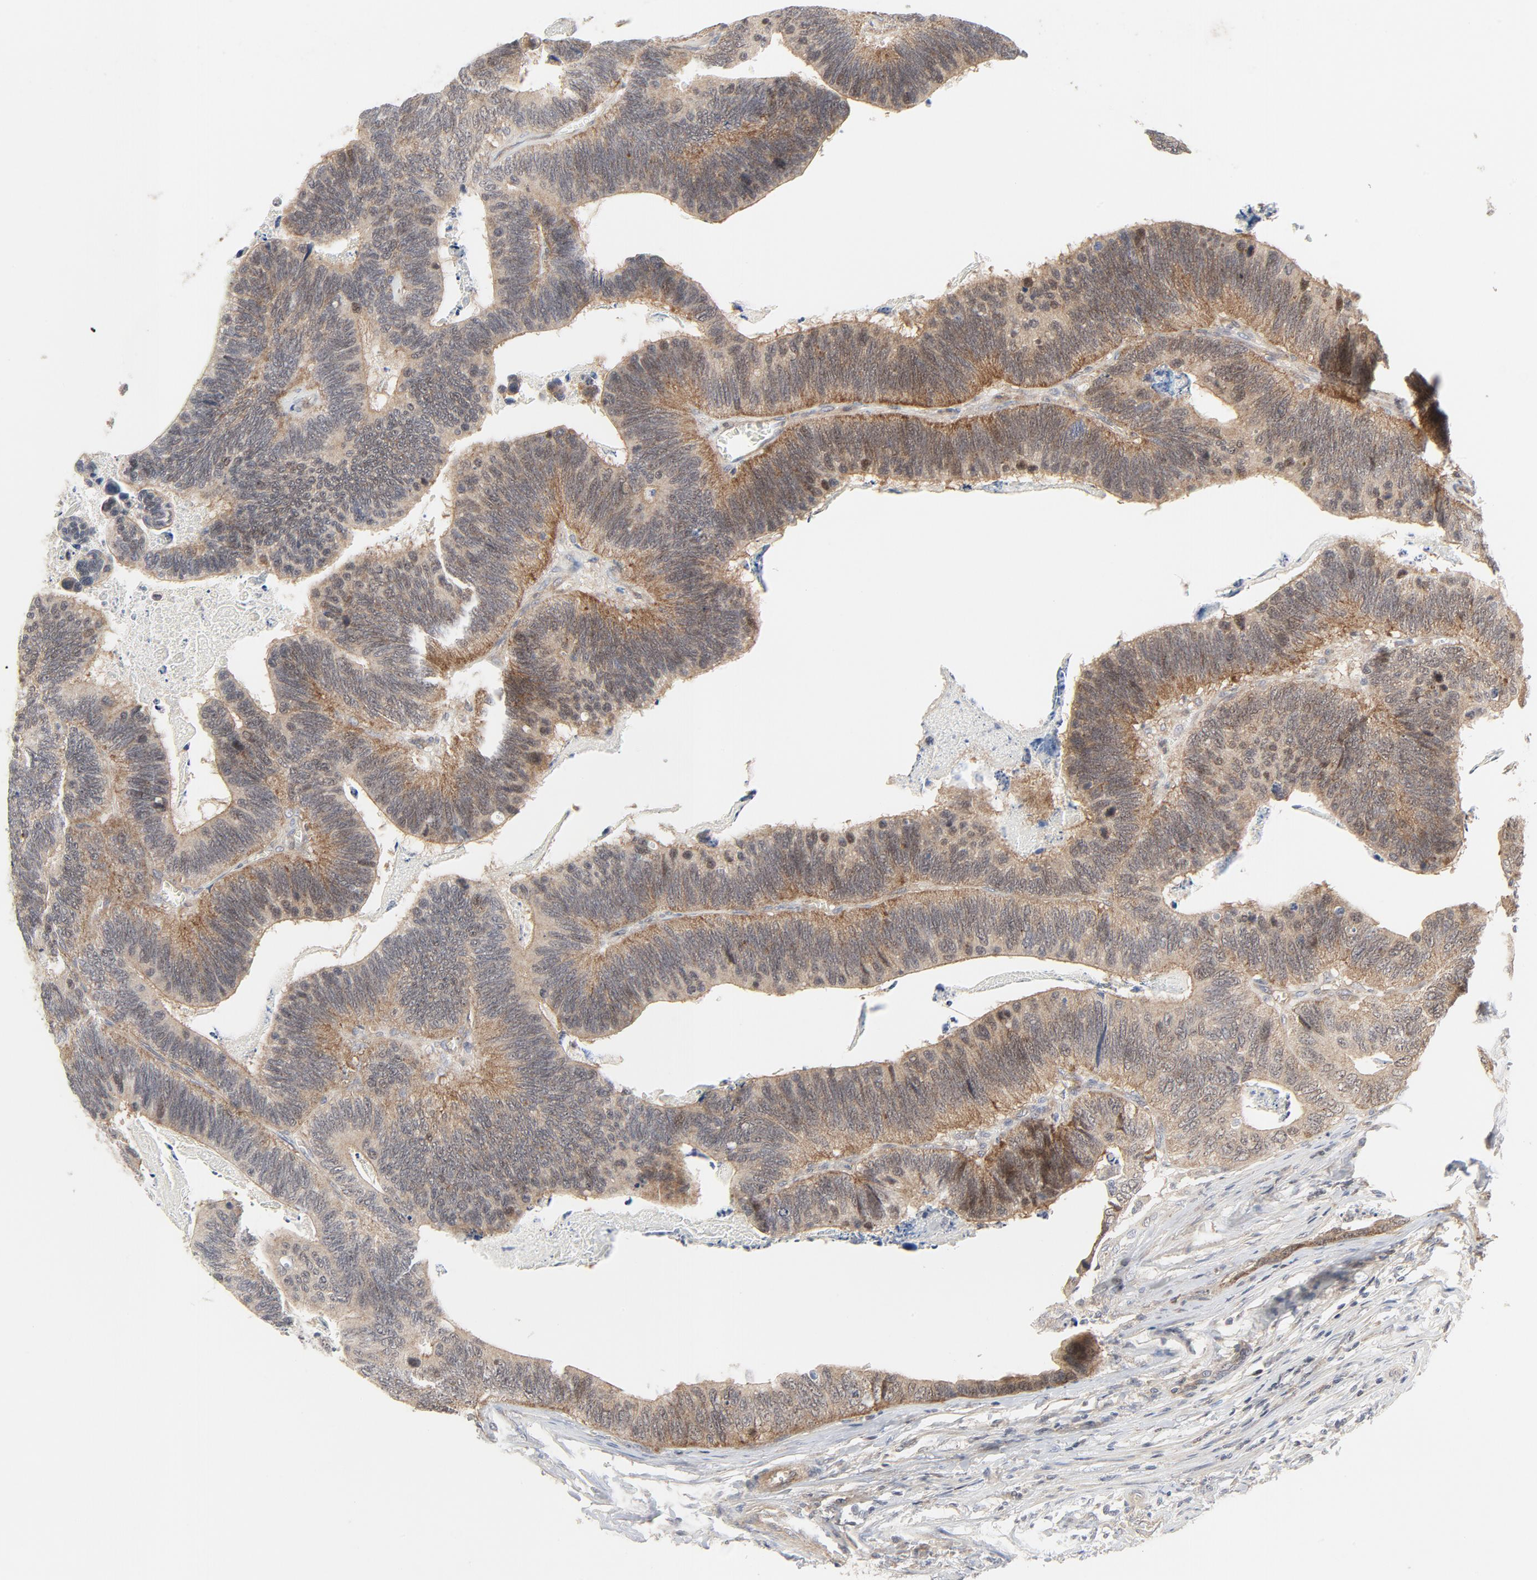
{"staining": {"intensity": "weak", "quantity": ">75%", "location": "cytoplasmic/membranous"}, "tissue": "colorectal cancer", "cell_type": "Tumor cells", "image_type": "cancer", "snomed": [{"axis": "morphology", "description": "Adenocarcinoma, NOS"}, {"axis": "topography", "description": "Colon"}], "caption": "The histopathology image shows staining of colorectal cancer, revealing weak cytoplasmic/membranous protein expression (brown color) within tumor cells. (Stains: DAB (3,3'-diaminobenzidine) in brown, nuclei in blue, Microscopy: brightfield microscopy at high magnification).", "gene": "MAP2K7", "patient": {"sex": "male", "age": 72}}